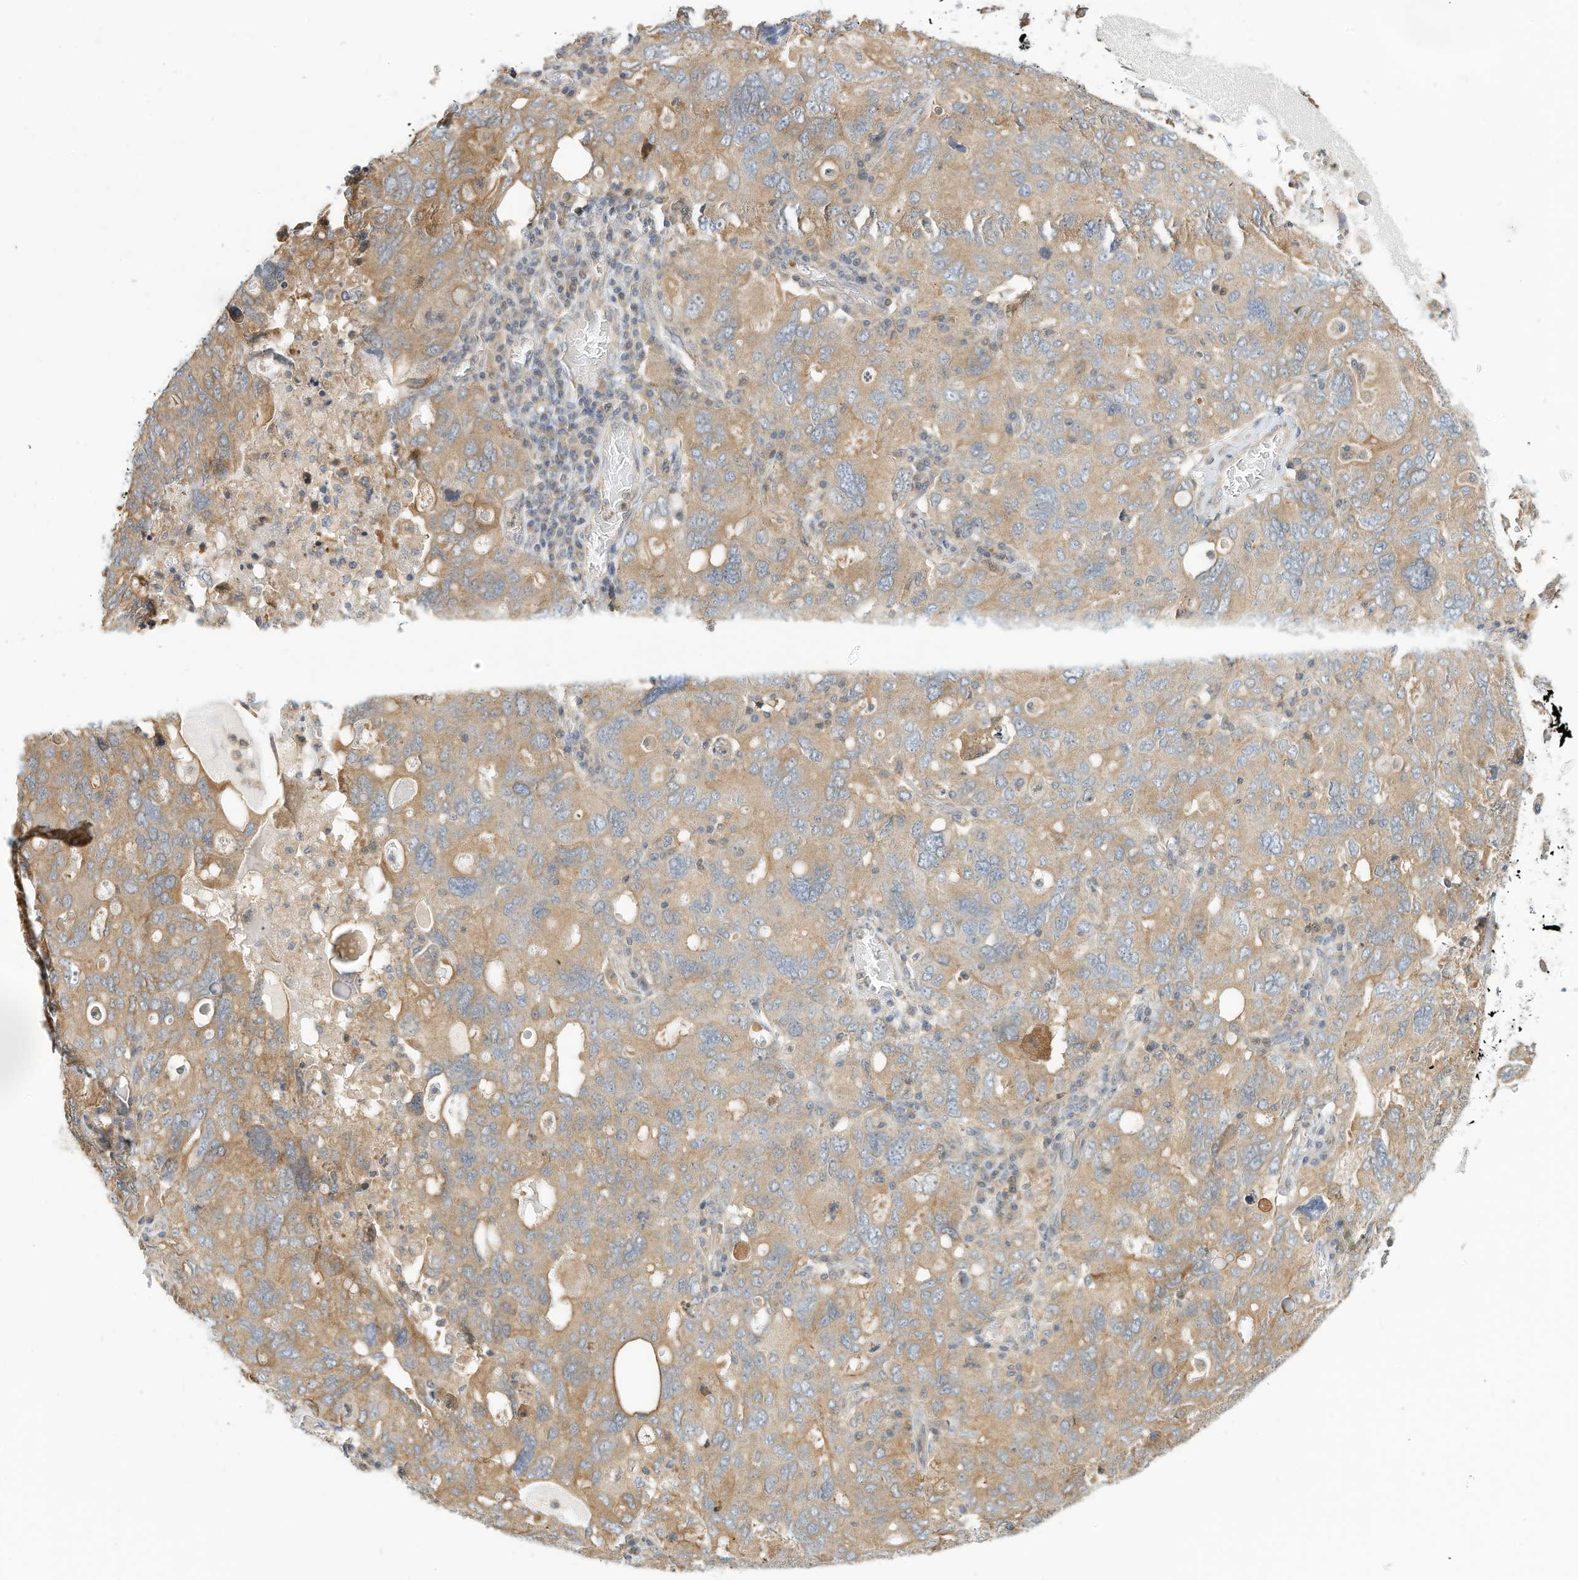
{"staining": {"intensity": "moderate", "quantity": ">75%", "location": "cytoplasmic/membranous"}, "tissue": "ovarian cancer", "cell_type": "Tumor cells", "image_type": "cancer", "snomed": [{"axis": "morphology", "description": "Carcinoma, endometroid"}, {"axis": "topography", "description": "Ovary"}], "caption": "Ovarian cancer tissue demonstrates moderate cytoplasmic/membranous positivity in approximately >75% of tumor cells, visualized by immunohistochemistry. The protein of interest is stained brown, and the nuclei are stained in blue (DAB IHC with brightfield microscopy, high magnification).", "gene": "OFD1", "patient": {"sex": "female", "age": 62}}